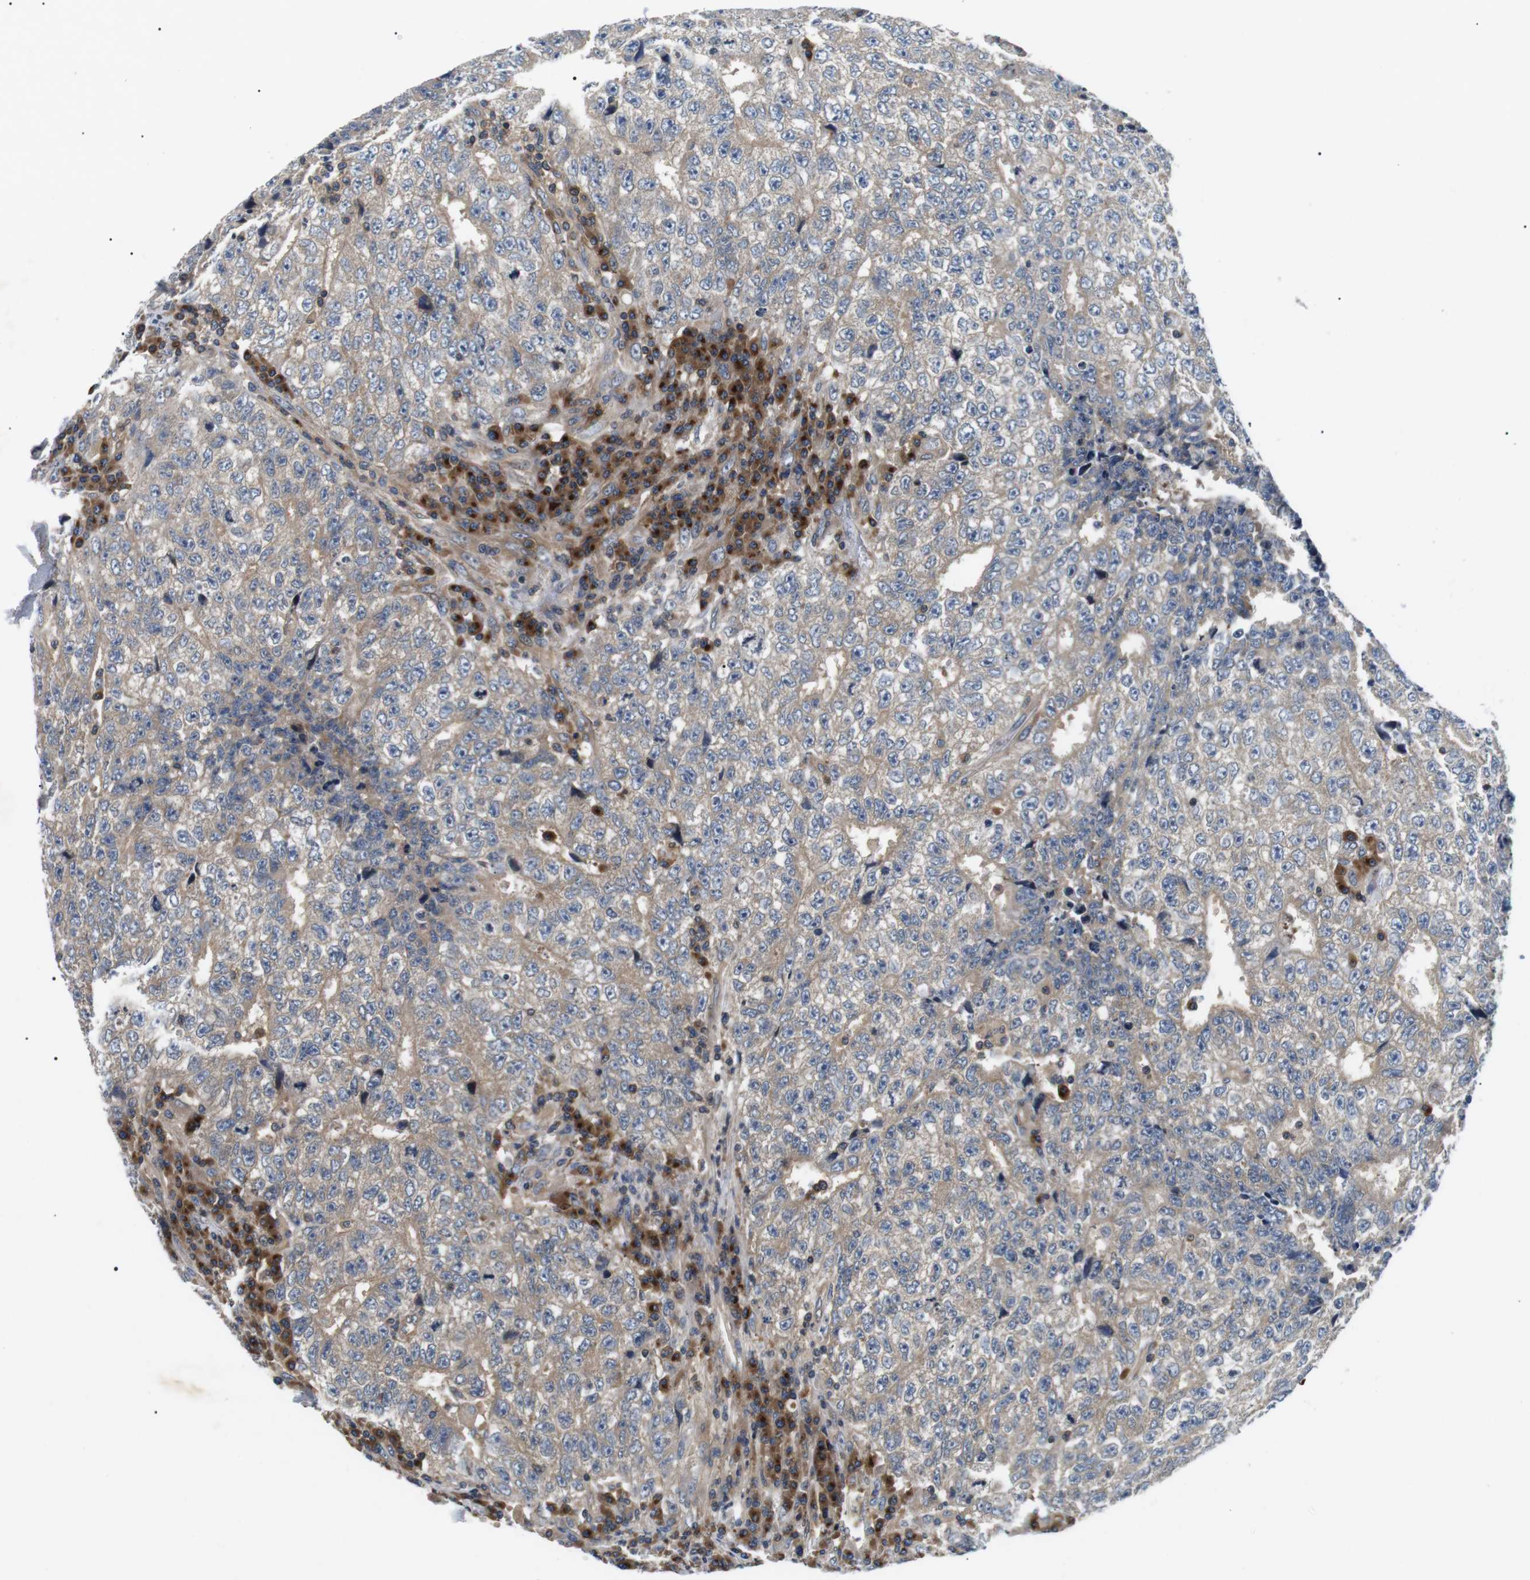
{"staining": {"intensity": "weak", "quantity": ">75%", "location": "cytoplasmic/membranous"}, "tissue": "testis cancer", "cell_type": "Tumor cells", "image_type": "cancer", "snomed": [{"axis": "morphology", "description": "Necrosis, NOS"}, {"axis": "morphology", "description": "Carcinoma, Embryonal, NOS"}, {"axis": "topography", "description": "Testis"}], "caption": "Immunohistochemistry of human testis cancer shows low levels of weak cytoplasmic/membranous positivity in approximately >75% of tumor cells. The staining is performed using DAB brown chromogen to label protein expression. The nuclei are counter-stained blue using hematoxylin.", "gene": "DIPK1A", "patient": {"sex": "male", "age": 19}}